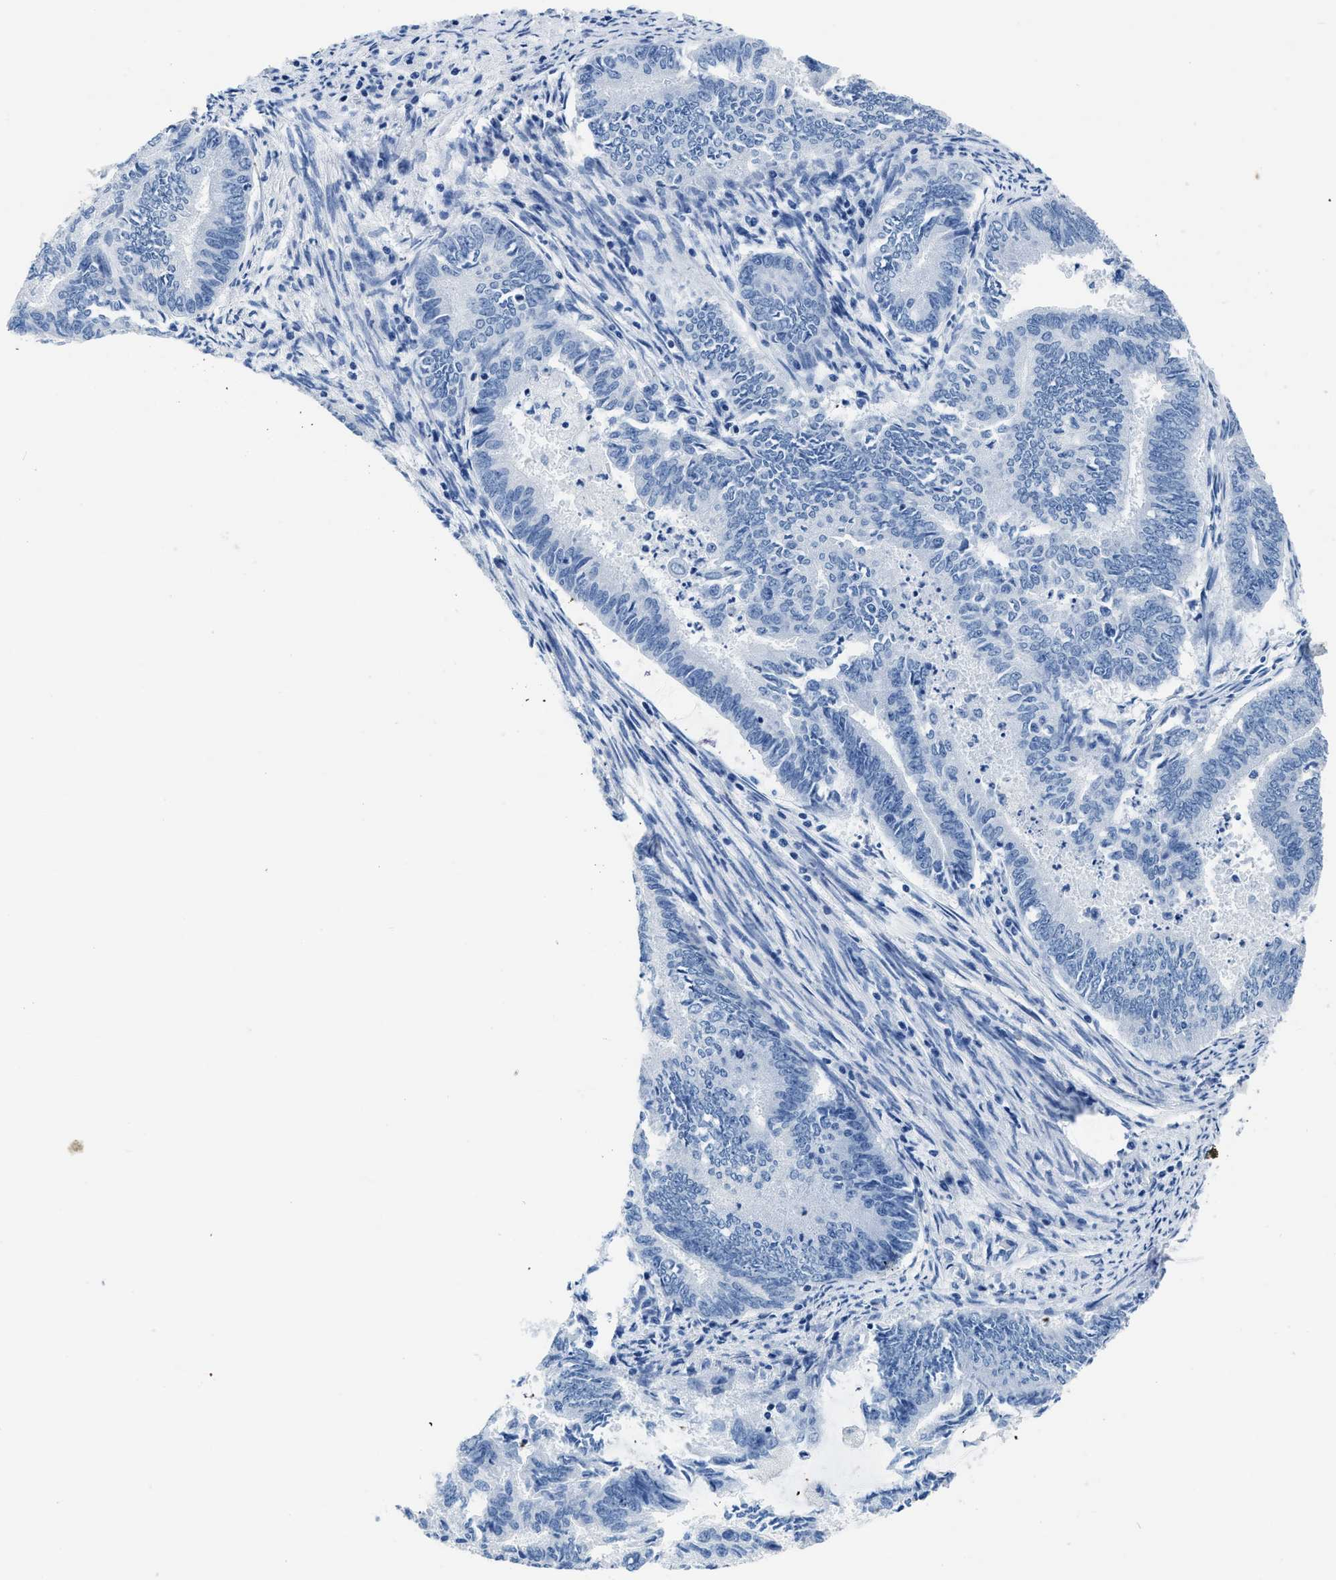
{"staining": {"intensity": "negative", "quantity": "none", "location": "none"}, "tissue": "endometrial cancer", "cell_type": "Tumor cells", "image_type": "cancer", "snomed": [{"axis": "morphology", "description": "Adenocarcinoma, NOS"}, {"axis": "topography", "description": "Endometrium"}], "caption": "Immunohistochemistry (IHC) histopathology image of neoplastic tissue: human endometrial cancer (adenocarcinoma) stained with DAB (3,3'-diaminobenzidine) reveals no significant protein positivity in tumor cells. (Immunohistochemistry, brightfield microscopy, high magnification).", "gene": "NFATC2", "patient": {"sex": "female", "age": 86}}